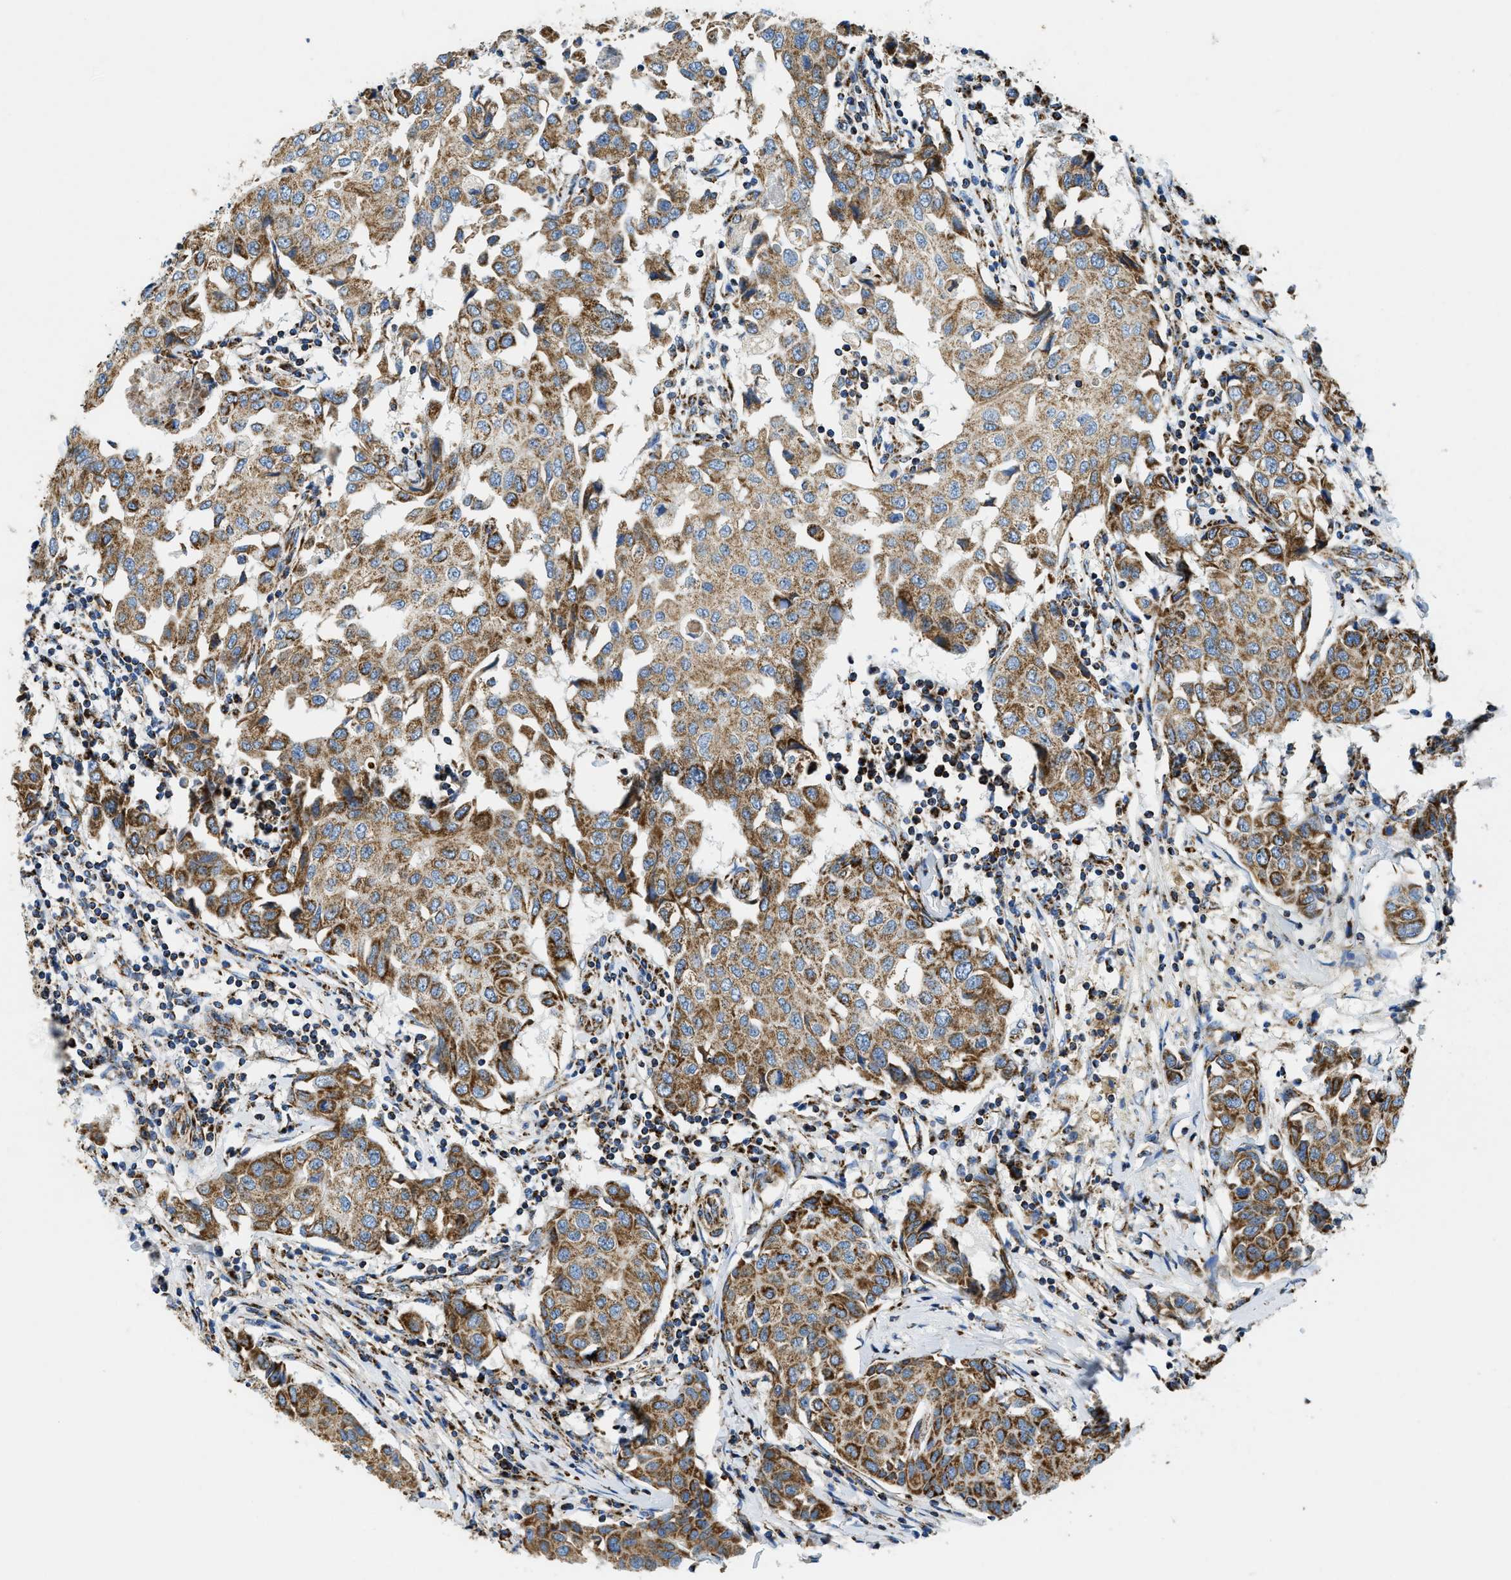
{"staining": {"intensity": "strong", "quantity": ">75%", "location": "cytoplasmic/membranous"}, "tissue": "breast cancer", "cell_type": "Tumor cells", "image_type": "cancer", "snomed": [{"axis": "morphology", "description": "Duct carcinoma"}, {"axis": "topography", "description": "Breast"}], "caption": "Immunohistochemical staining of human breast invasive ductal carcinoma displays strong cytoplasmic/membranous protein staining in about >75% of tumor cells.", "gene": "STK33", "patient": {"sex": "female", "age": 80}}